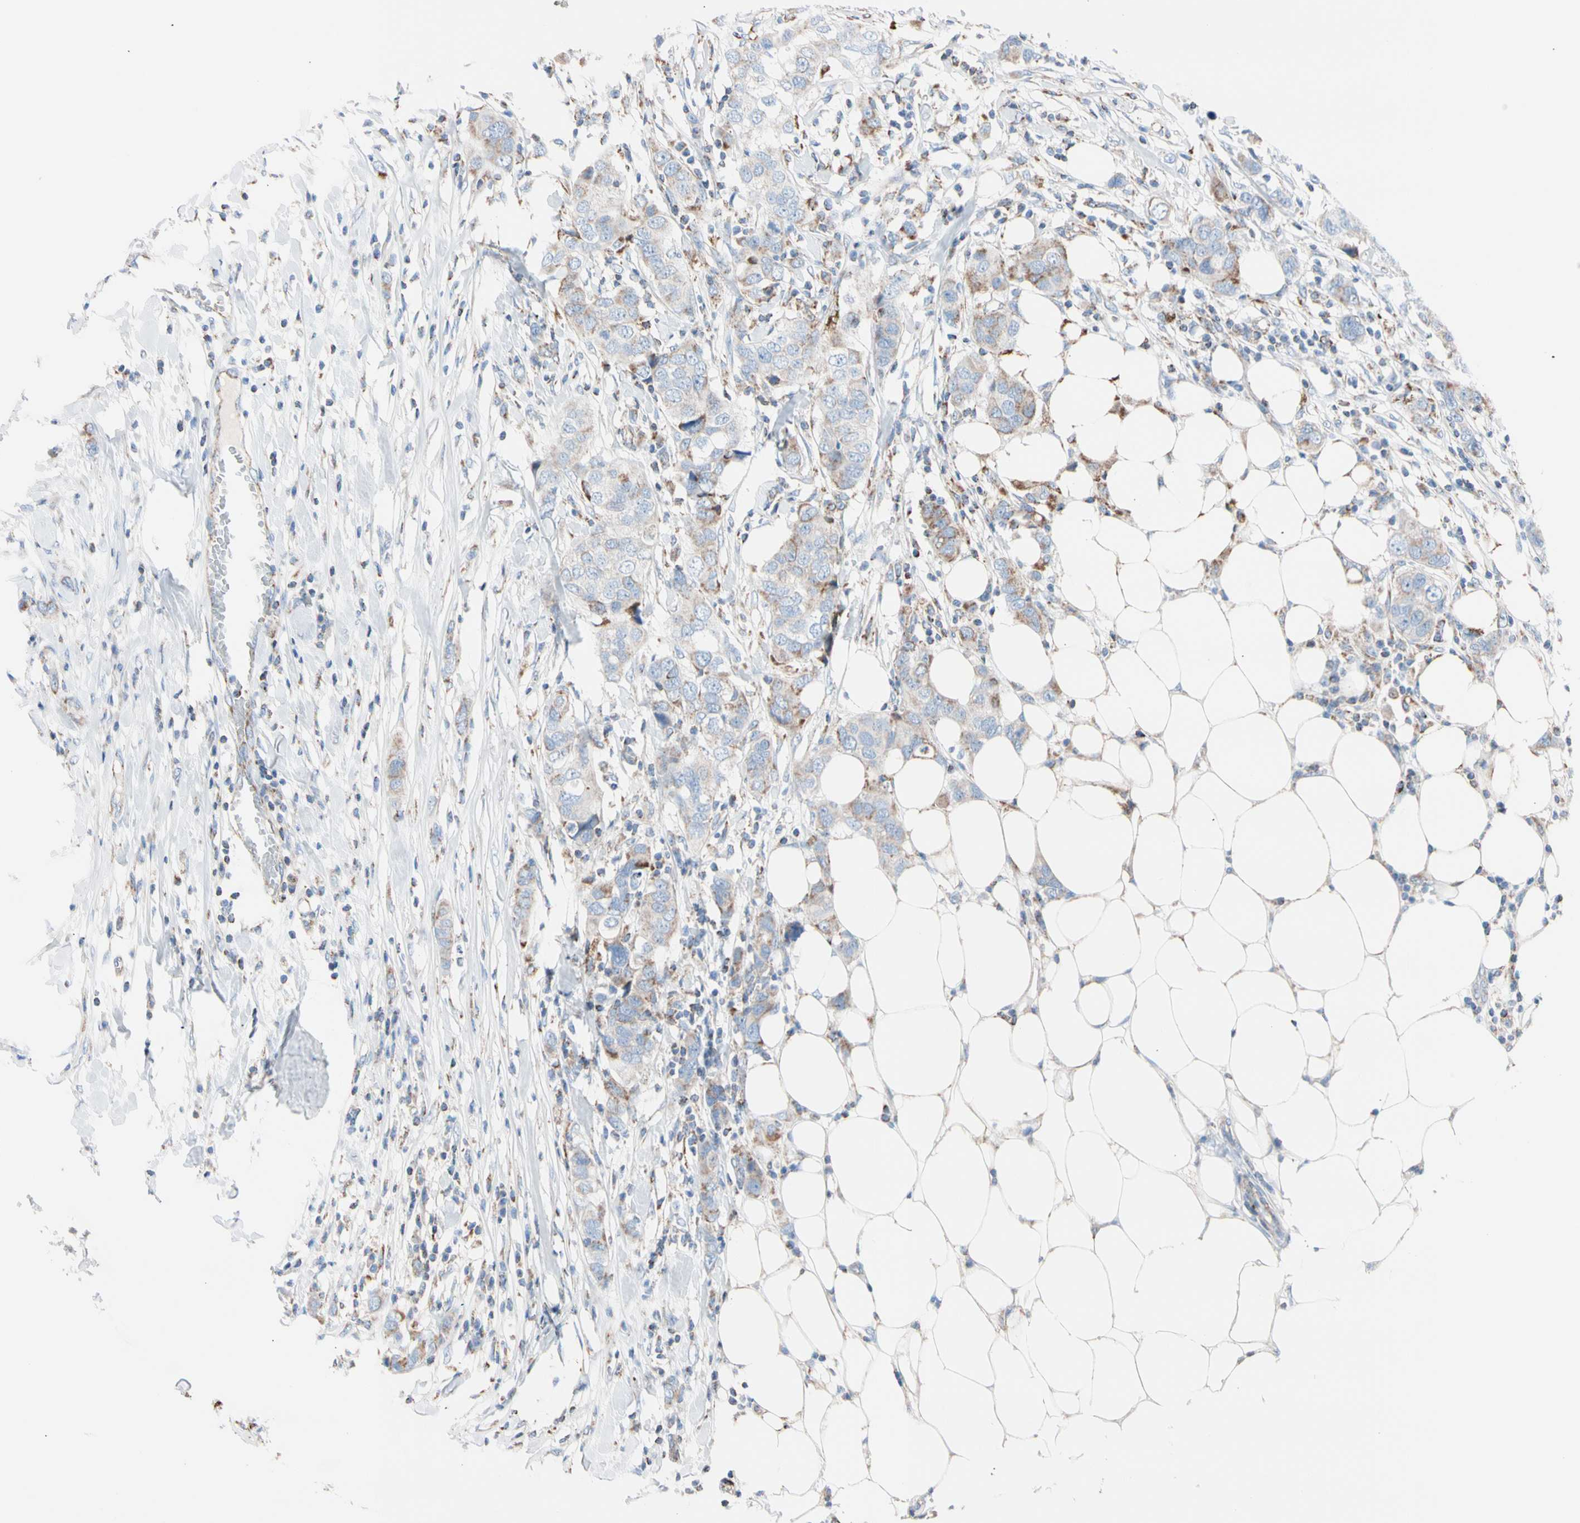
{"staining": {"intensity": "moderate", "quantity": "25%-75%", "location": "cytoplasmic/membranous"}, "tissue": "breast cancer", "cell_type": "Tumor cells", "image_type": "cancer", "snomed": [{"axis": "morphology", "description": "Duct carcinoma"}, {"axis": "topography", "description": "Breast"}], "caption": "Human breast intraductal carcinoma stained for a protein (brown) reveals moderate cytoplasmic/membranous positive expression in about 25%-75% of tumor cells.", "gene": "HK1", "patient": {"sex": "female", "age": 50}}